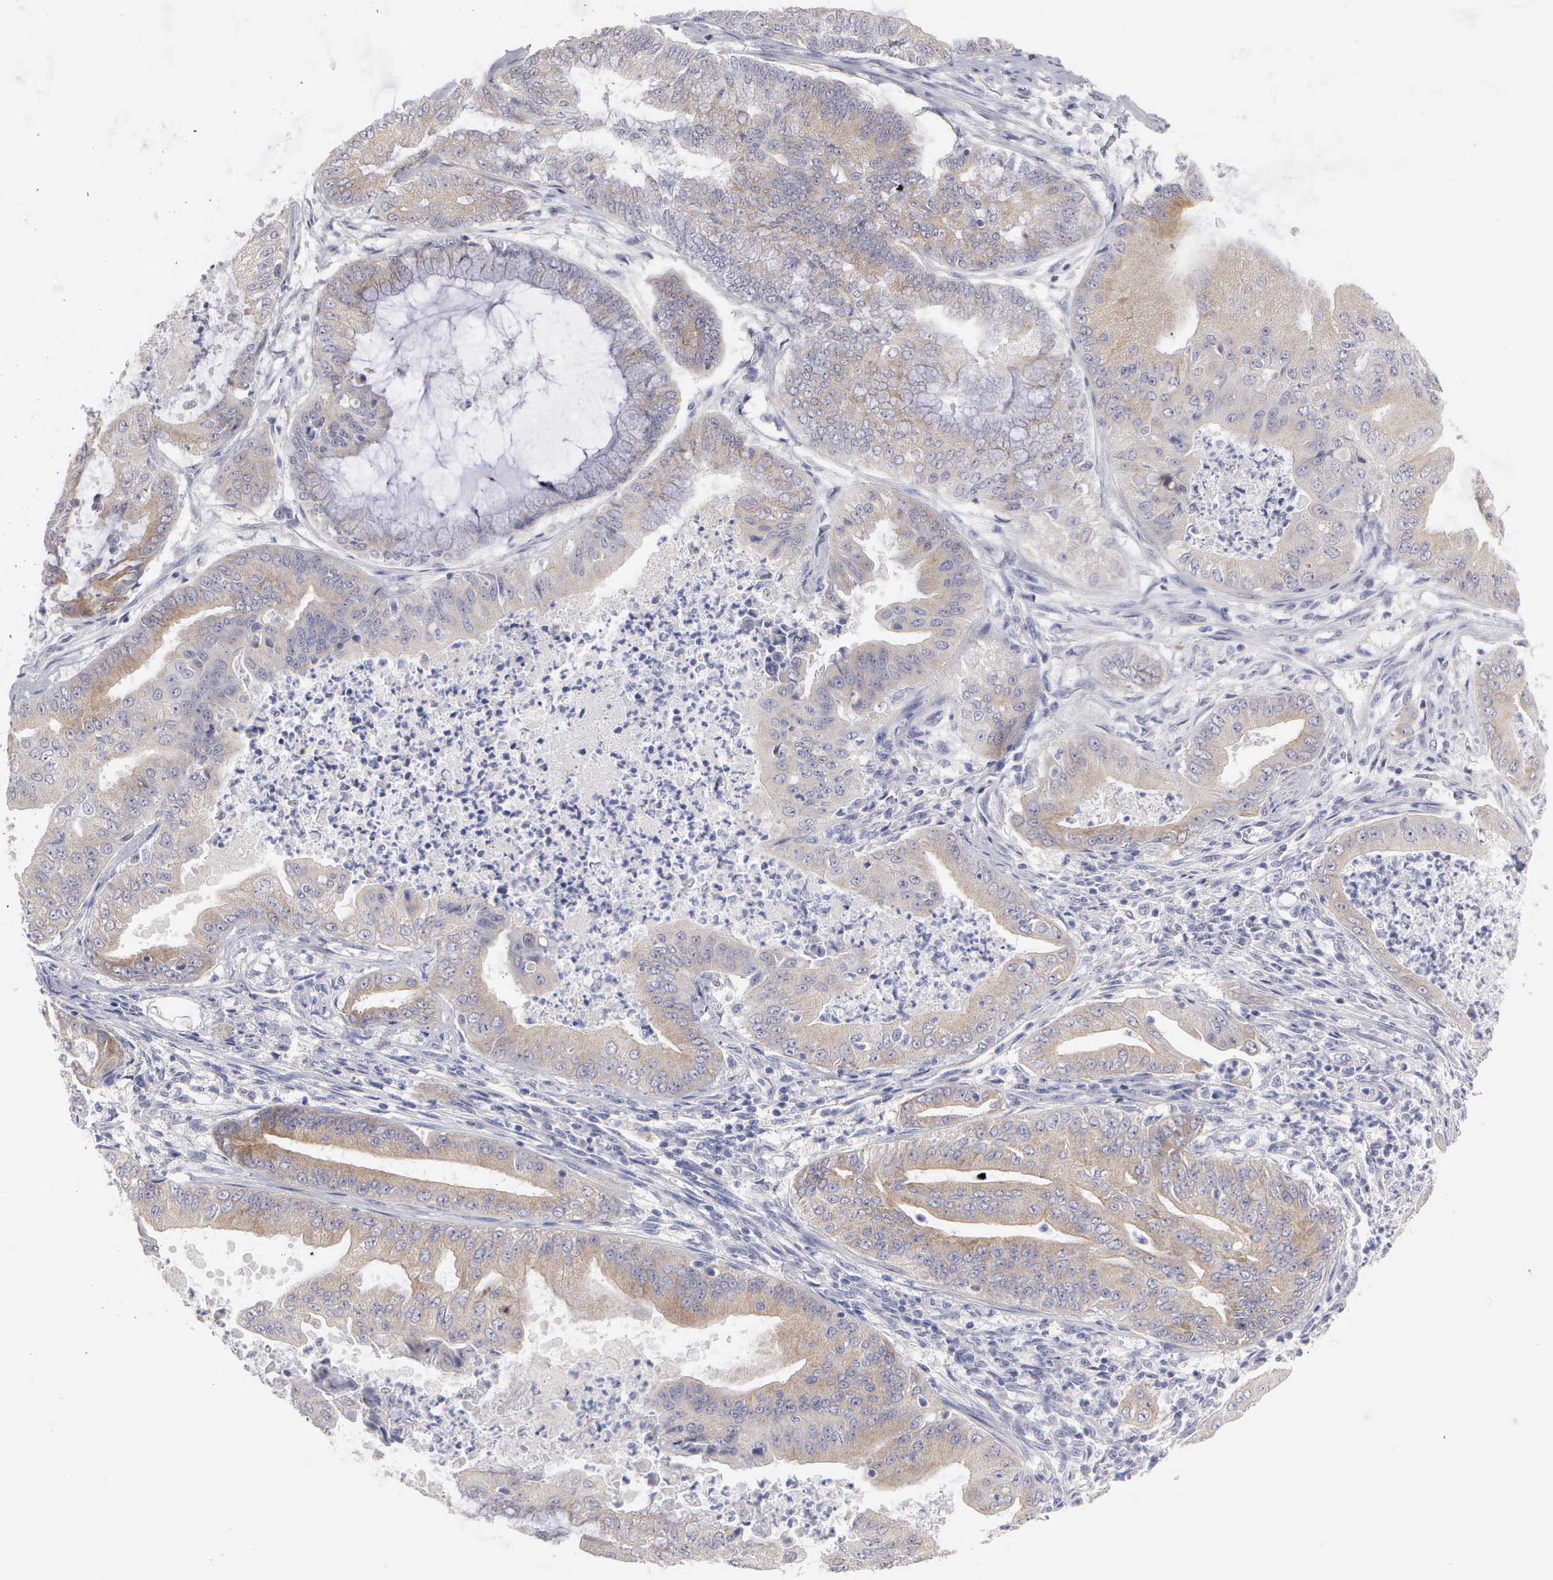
{"staining": {"intensity": "weak", "quantity": ">75%", "location": "cytoplasmic/membranous"}, "tissue": "endometrial cancer", "cell_type": "Tumor cells", "image_type": "cancer", "snomed": [{"axis": "morphology", "description": "Adenocarcinoma, NOS"}, {"axis": "topography", "description": "Endometrium"}], "caption": "Immunohistochemistry histopathology image of endometrial cancer (adenocarcinoma) stained for a protein (brown), which exhibits low levels of weak cytoplasmic/membranous positivity in approximately >75% of tumor cells.", "gene": "CEP170B", "patient": {"sex": "female", "age": 63}}